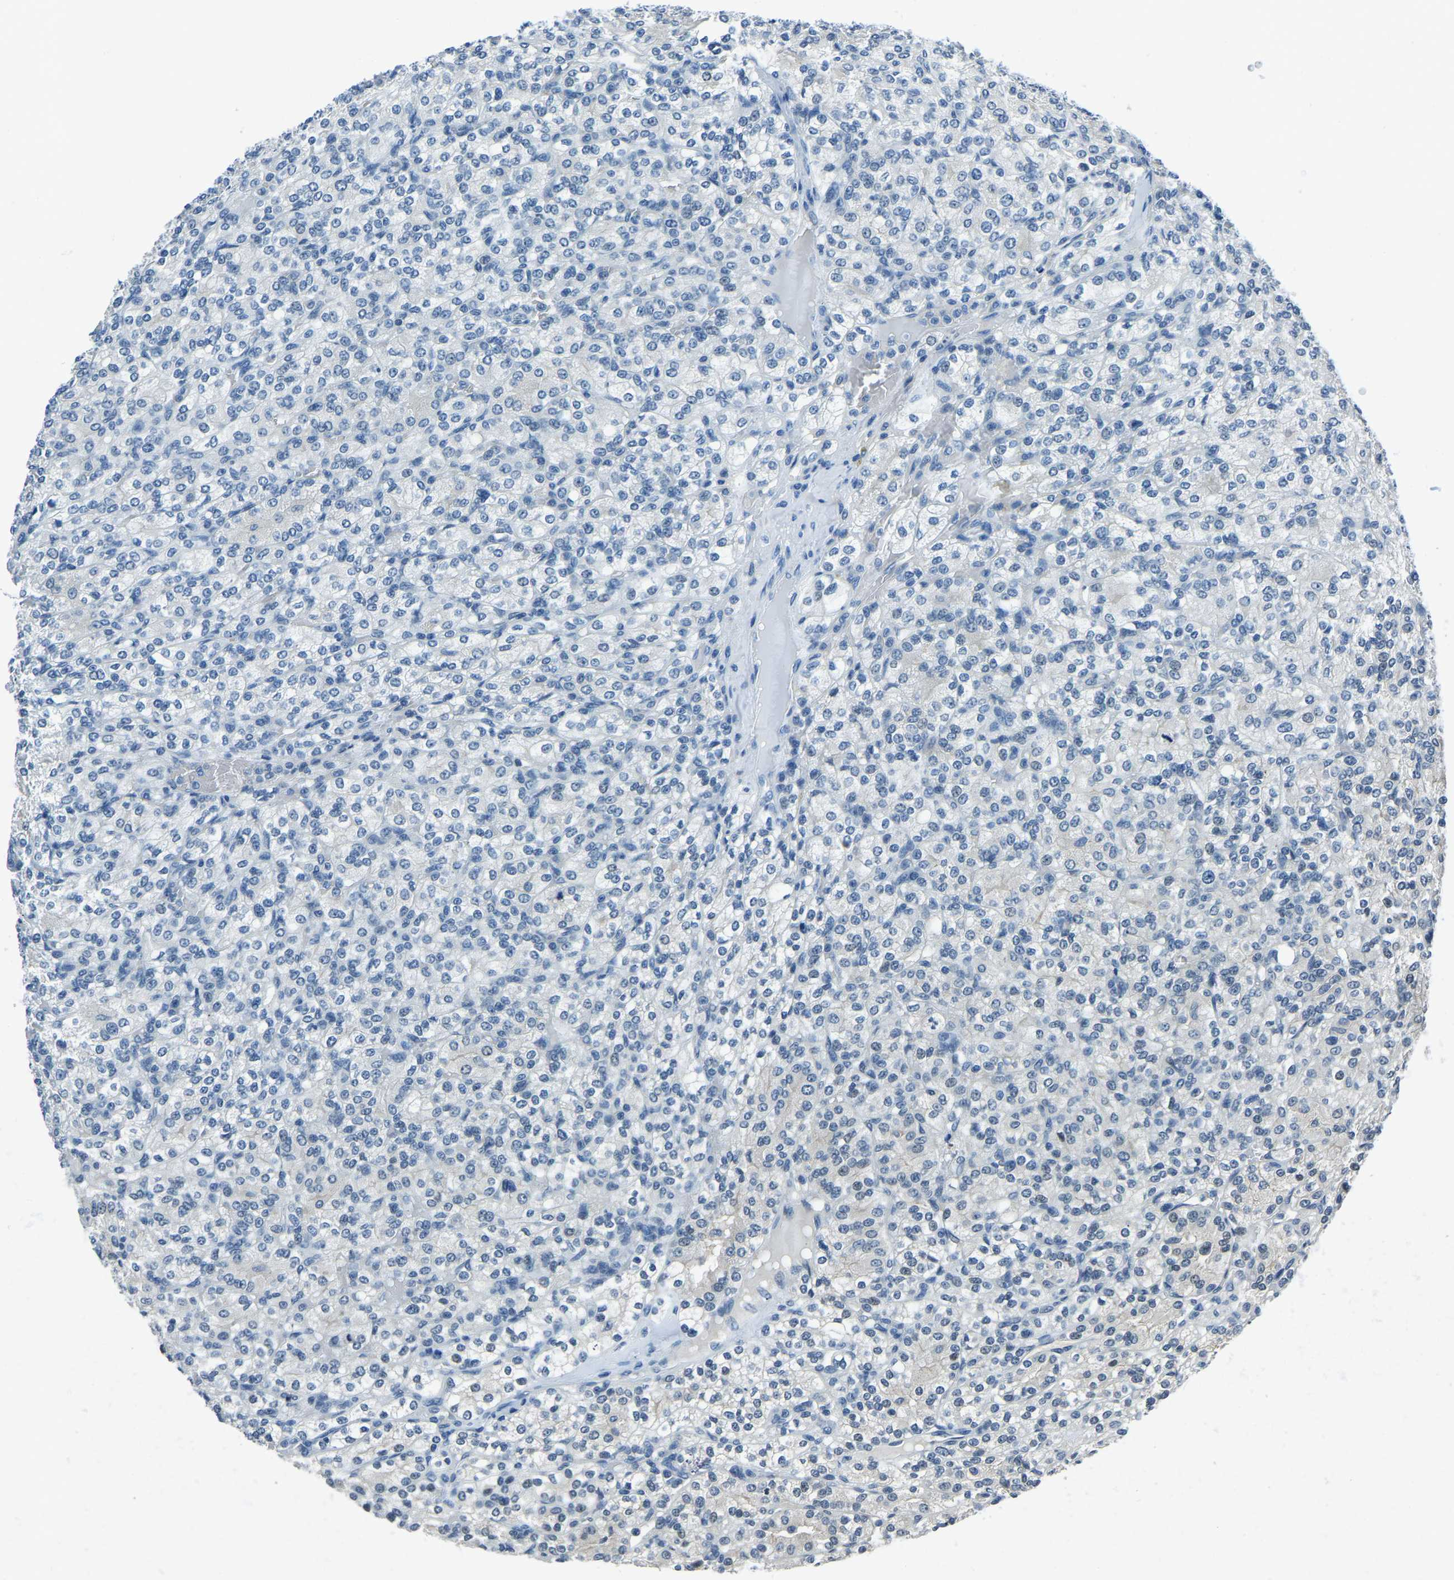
{"staining": {"intensity": "negative", "quantity": "none", "location": "none"}, "tissue": "renal cancer", "cell_type": "Tumor cells", "image_type": "cancer", "snomed": [{"axis": "morphology", "description": "Adenocarcinoma, NOS"}, {"axis": "topography", "description": "Kidney"}], "caption": "A photomicrograph of human renal cancer (adenocarcinoma) is negative for staining in tumor cells. (Immunohistochemistry (ihc), brightfield microscopy, high magnification).", "gene": "RRP1", "patient": {"sex": "male", "age": 77}}